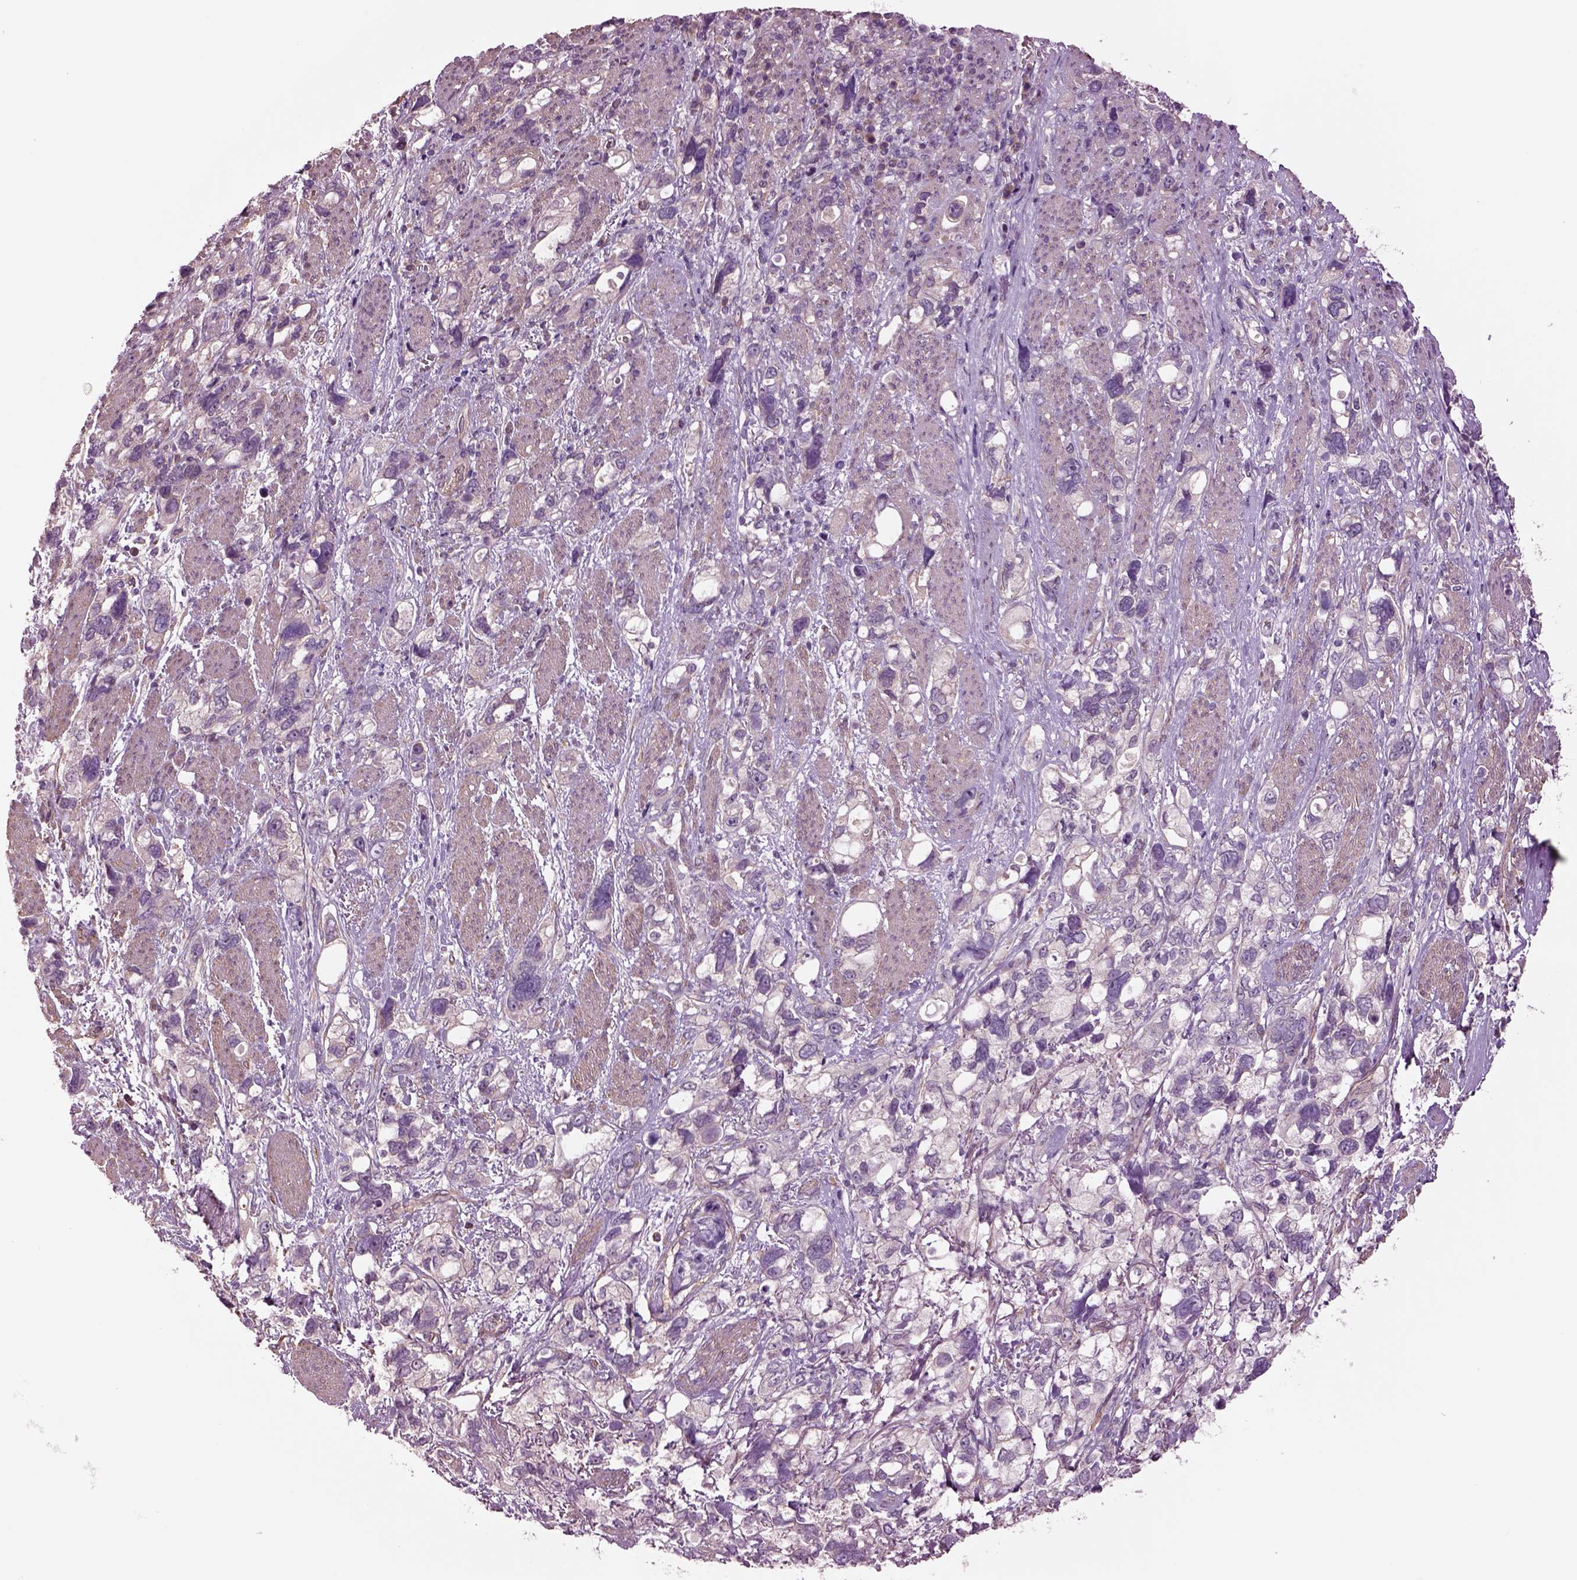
{"staining": {"intensity": "negative", "quantity": "none", "location": "none"}, "tissue": "stomach cancer", "cell_type": "Tumor cells", "image_type": "cancer", "snomed": [{"axis": "morphology", "description": "Adenocarcinoma, NOS"}, {"axis": "topography", "description": "Stomach, upper"}], "caption": "High power microscopy histopathology image of an immunohistochemistry micrograph of stomach cancer, revealing no significant staining in tumor cells.", "gene": "HTR1B", "patient": {"sex": "female", "age": 81}}